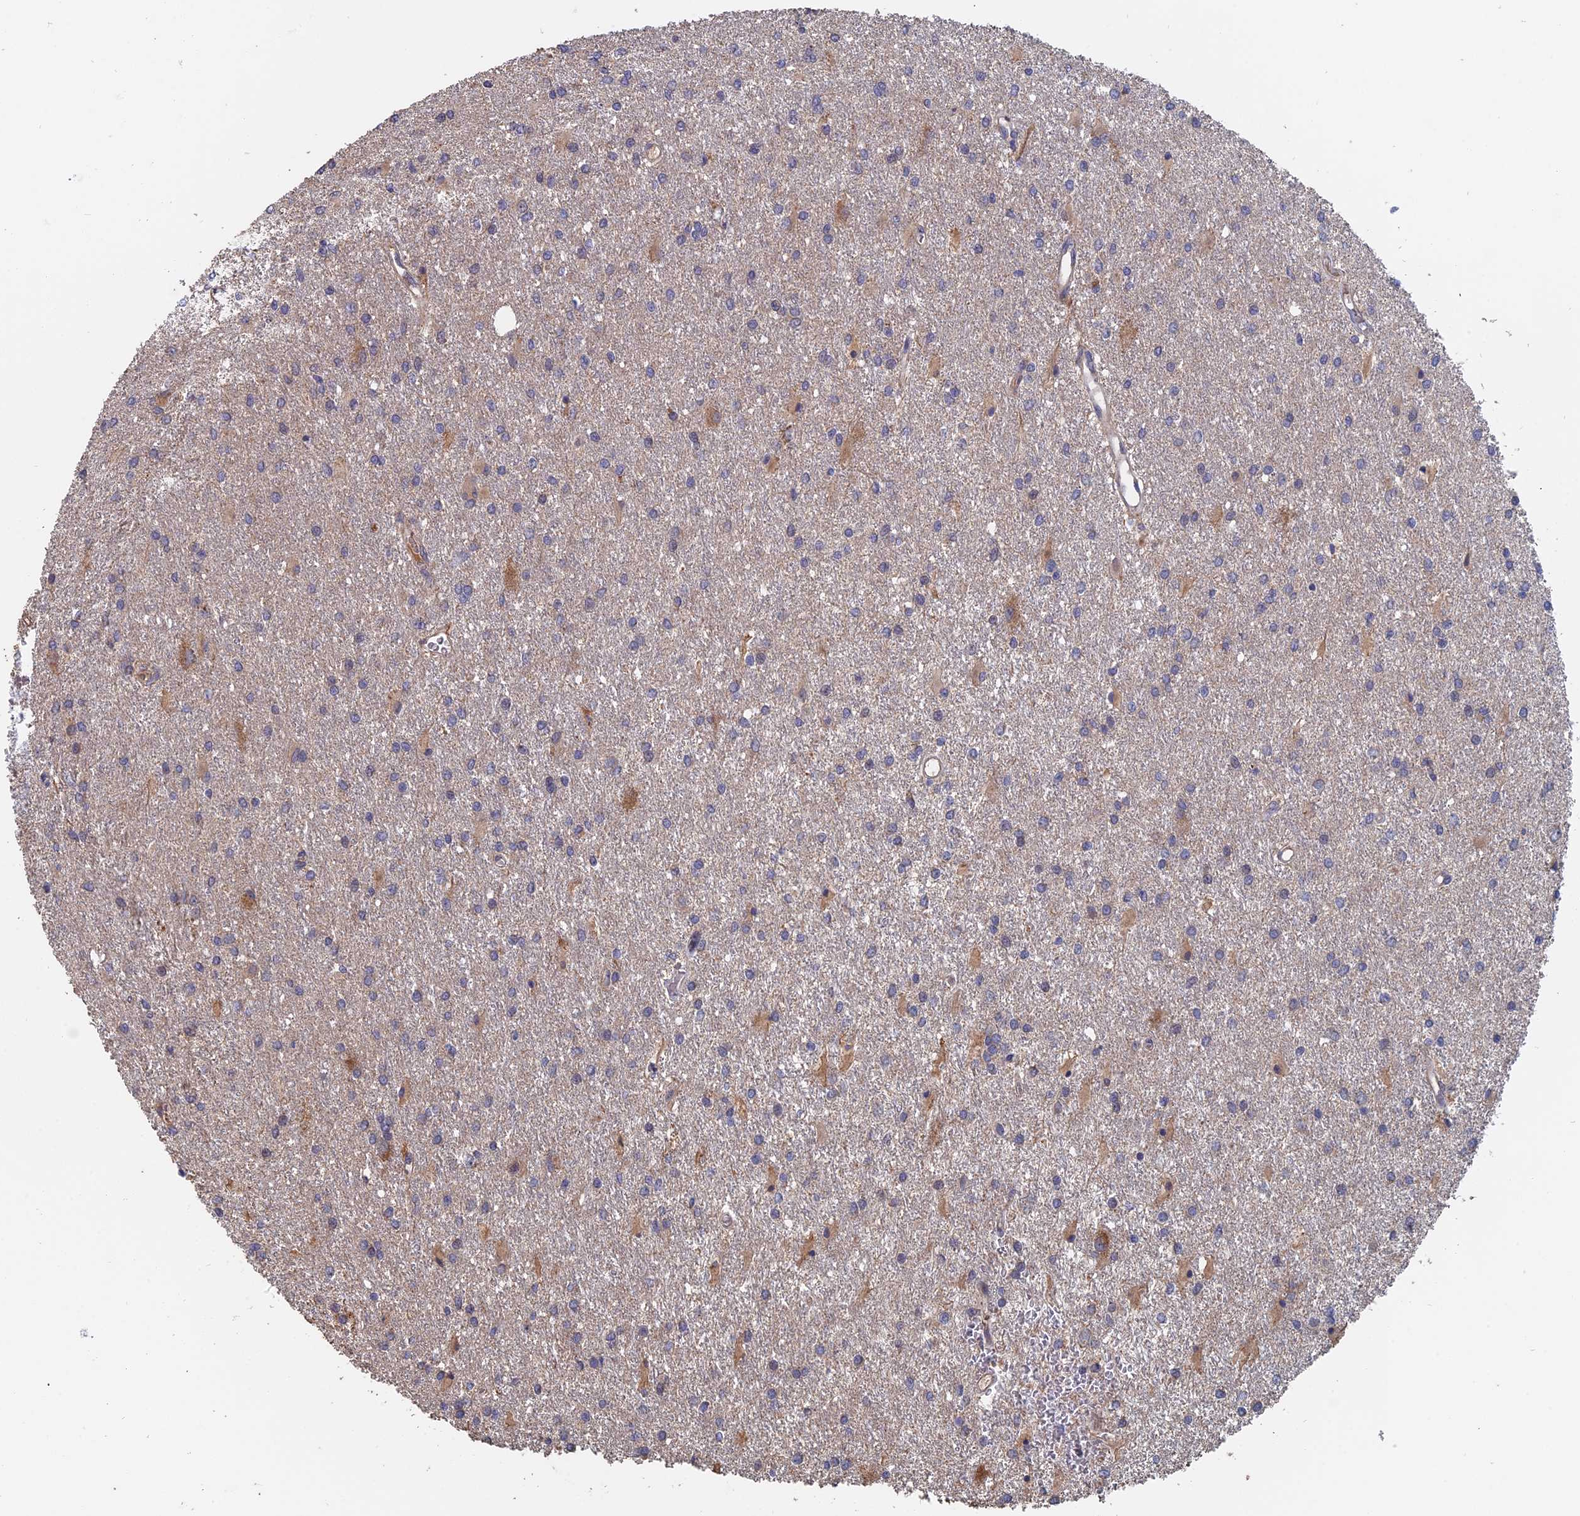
{"staining": {"intensity": "weak", "quantity": "<25%", "location": "cytoplasmic/membranous"}, "tissue": "glioma", "cell_type": "Tumor cells", "image_type": "cancer", "snomed": [{"axis": "morphology", "description": "Glioma, malignant, High grade"}, {"axis": "topography", "description": "Brain"}], "caption": "There is no significant expression in tumor cells of malignant glioma (high-grade). (DAB IHC visualized using brightfield microscopy, high magnification).", "gene": "SLC33A1", "patient": {"sex": "female", "age": 50}}